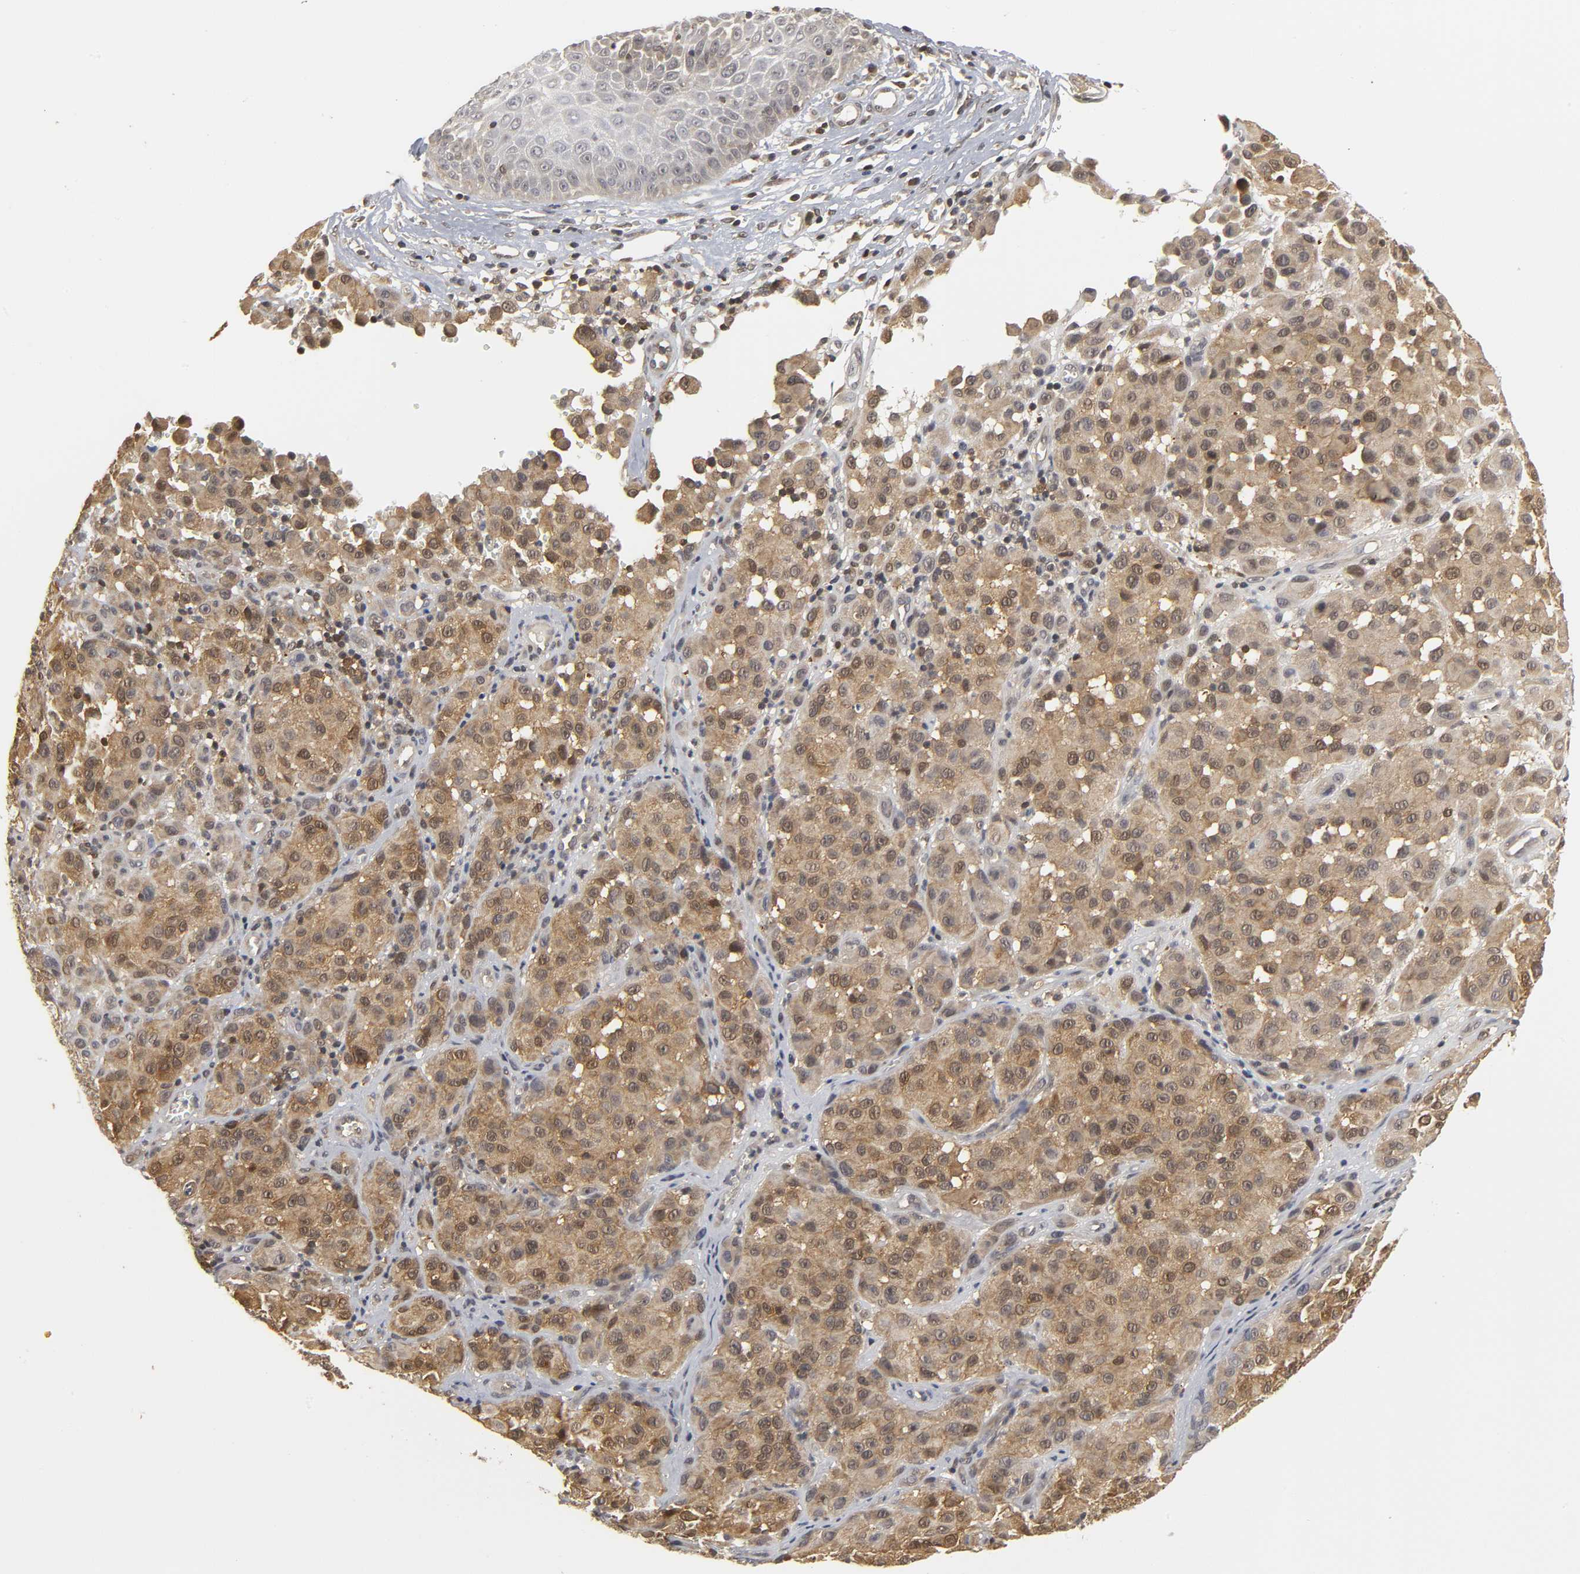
{"staining": {"intensity": "moderate", "quantity": ">75%", "location": "cytoplasmic/membranous,nuclear"}, "tissue": "melanoma", "cell_type": "Tumor cells", "image_type": "cancer", "snomed": [{"axis": "morphology", "description": "Malignant melanoma, NOS"}, {"axis": "topography", "description": "Skin"}], "caption": "This is a photomicrograph of immunohistochemistry (IHC) staining of melanoma, which shows moderate expression in the cytoplasmic/membranous and nuclear of tumor cells.", "gene": "PARK7", "patient": {"sex": "female", "age": 21}}